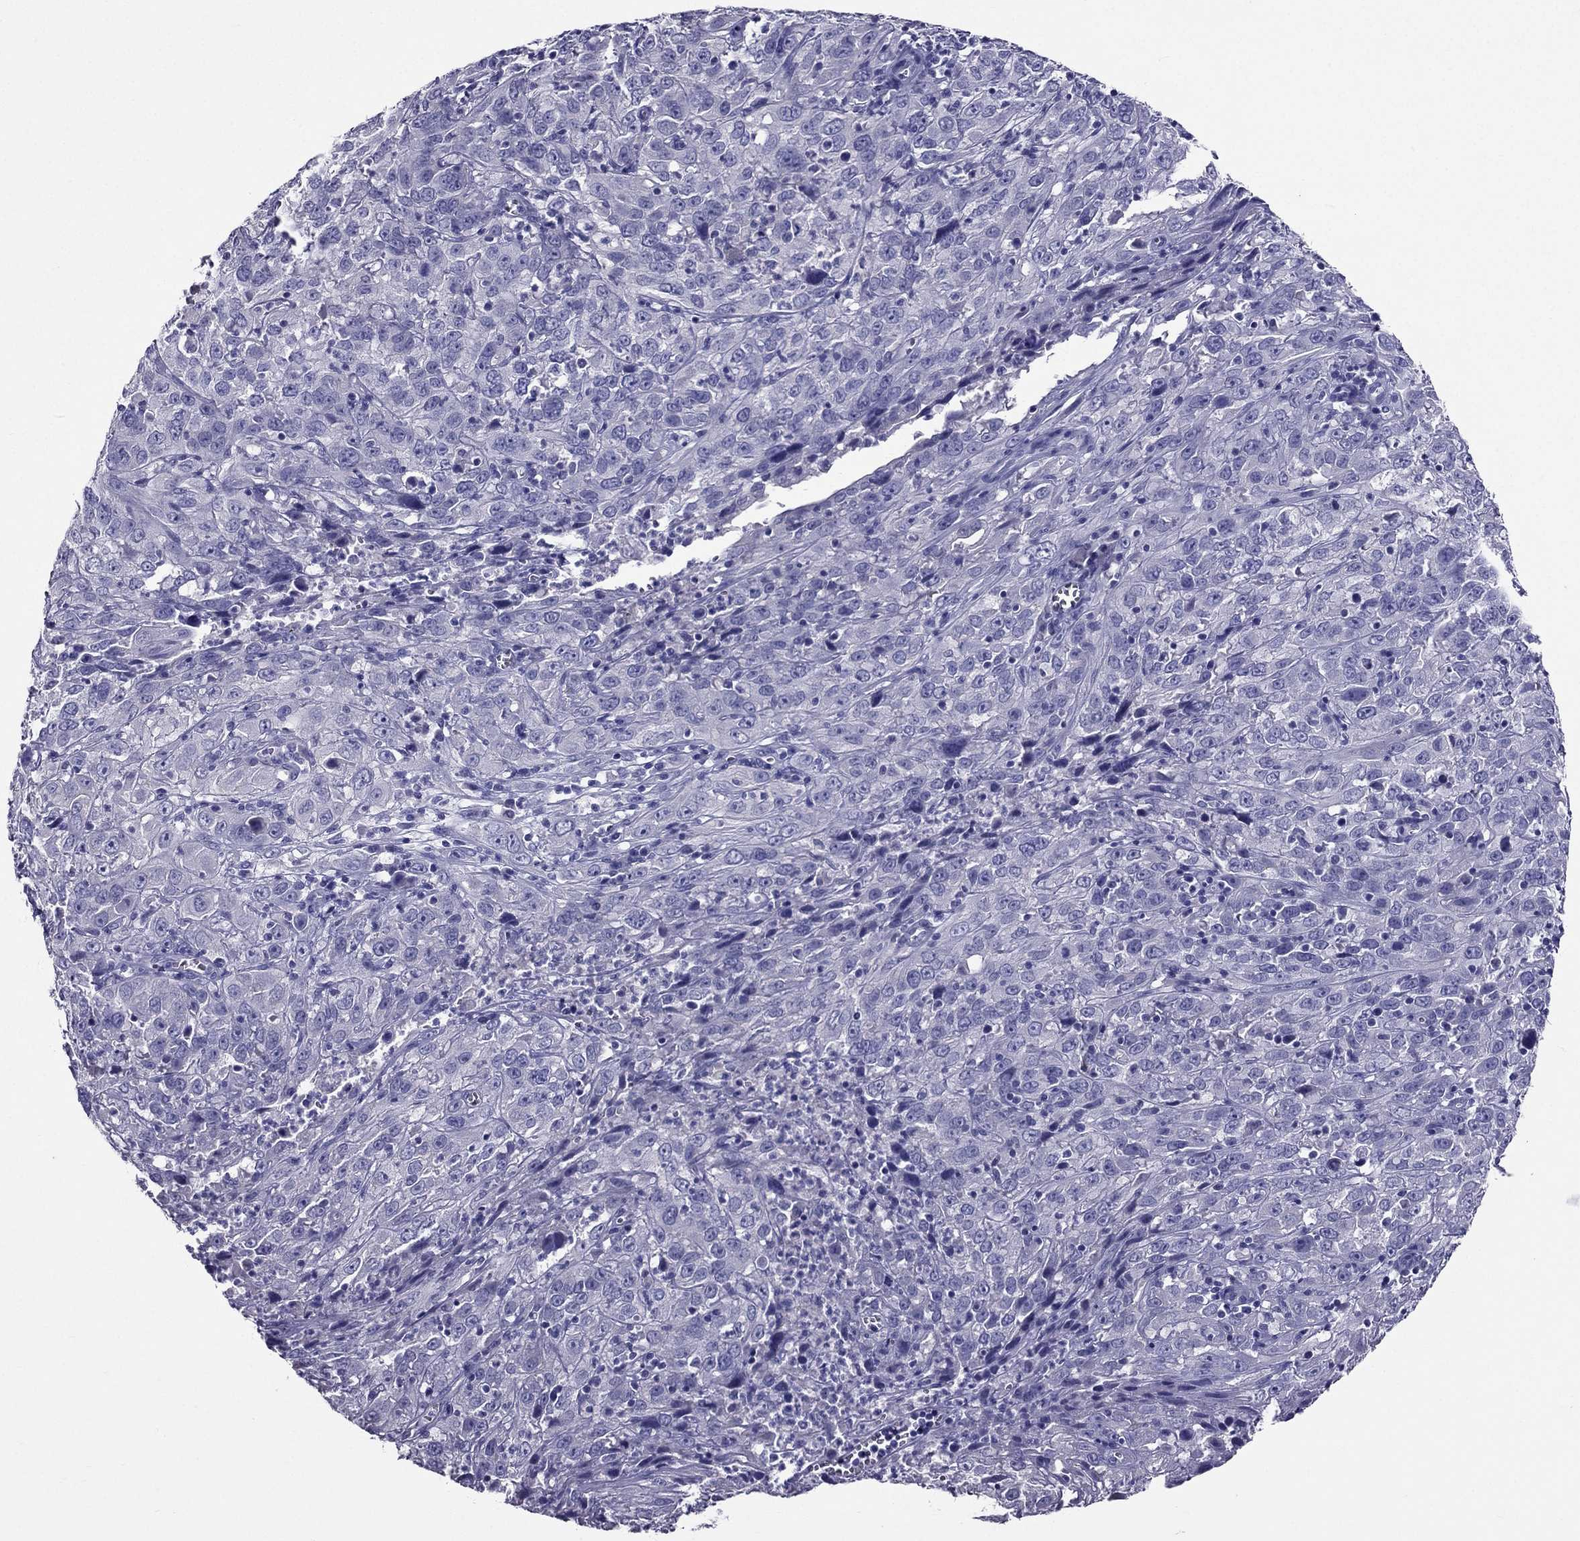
{"staining": {"intensity": "negative", "quantity": "none", "location": "none"}, "tissue": "cervical cancer", "cell_type": "Tumor cells", "image_type": "cancer", "snomed": [{"axis": "morphology", "description": "Squamous cell carcinoma, NOS"}, {"axis": "topography", "description": "Cervix"}], "caption": "Tumor cells show no significant expression in squamous cell carcinoma (cervical).", "gene": "ZNF541", "patient": {"sex": "female", "age": 32}}